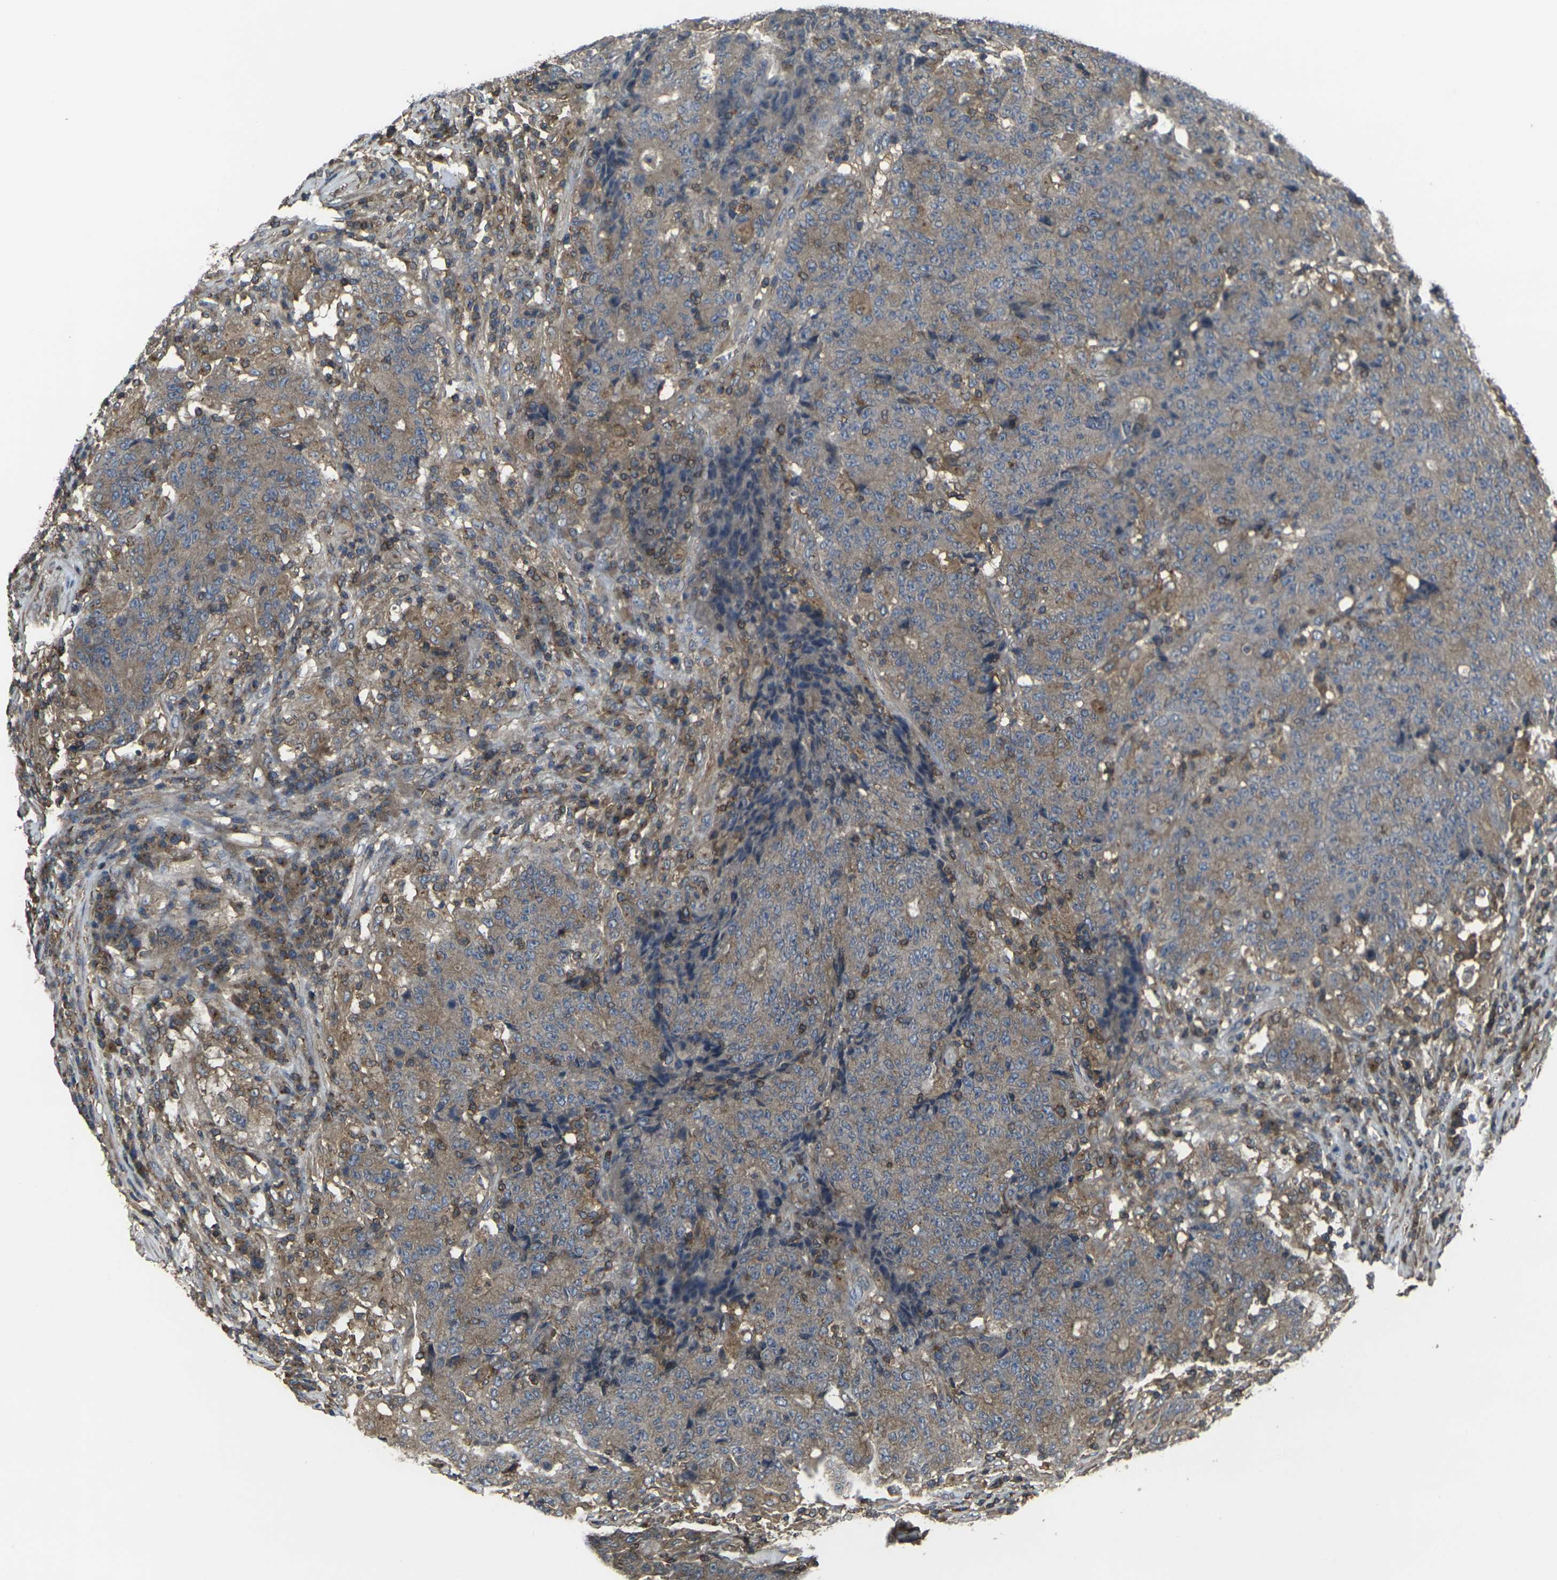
{"staining": {"intensity": "weak", "quantity": ">75%", "location": "cytoplasmic/membranous"}, "tissue": "colorectal cancer", "cell_type": "Tumor cells", "image_type": "cancer", "snomed": [{"axis": "morphology", "description": "Normal tissue, NOS"}, {"axis": "morphology", "description": "Adenocarcinoma, NOS"}, {"axis": "topography", "description": "Colon"}], "caption": "Colorectal cancer tissue demonstrates weak cytoplasmic/membranous expression in approximately >75% of tumor cells (DAB = brown stain, brightfield microscopy at high magnification).", "gene": "PRKACB", "patient": {"sex": "female", "age": 75}}